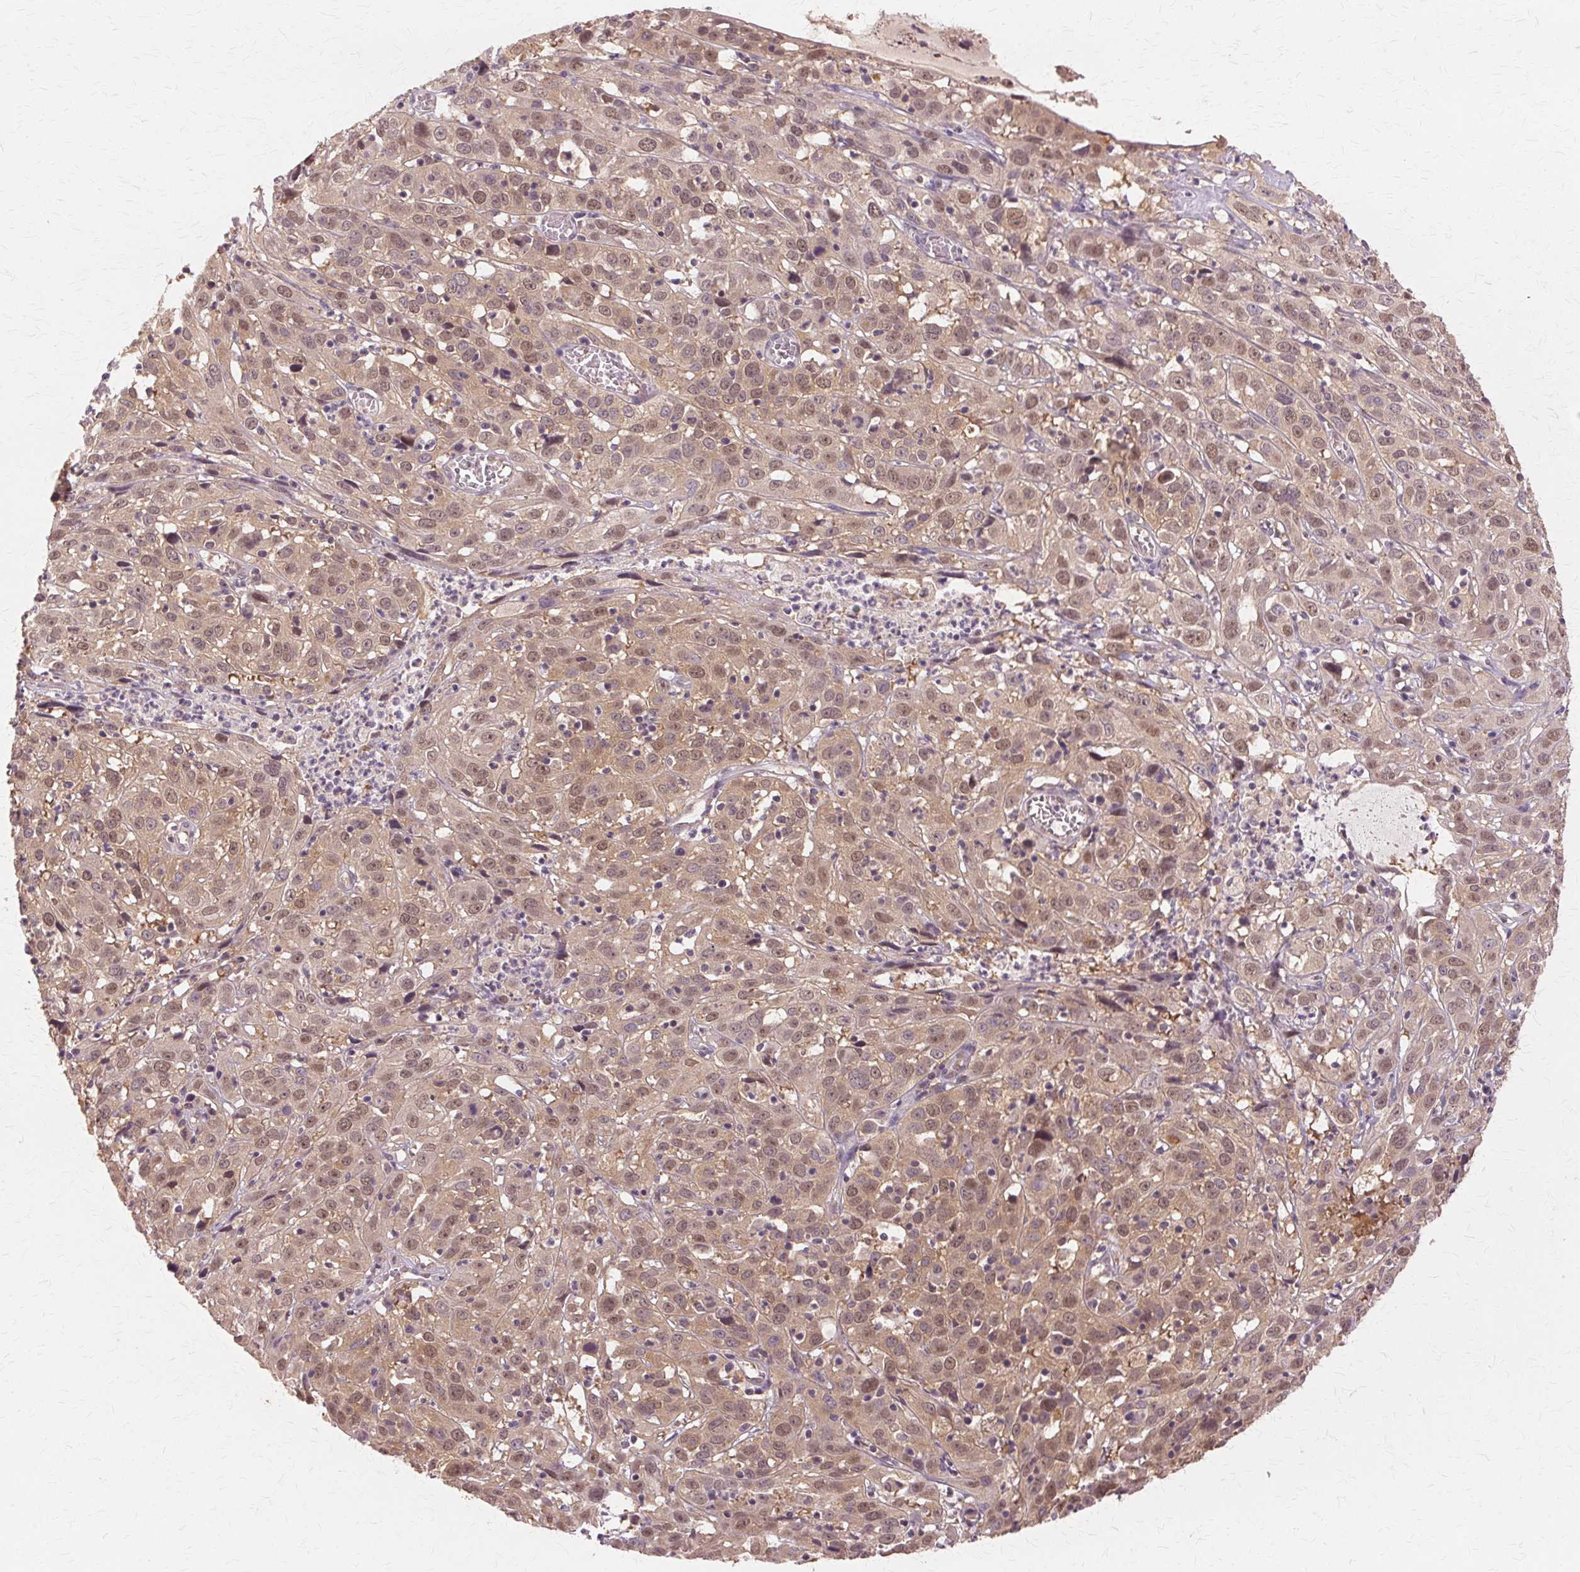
{"staining": {"intensity": "weak", "quantity": ">75%", "location": "cytoplasmic/membranous,nuclear"}, "tissue": "cervical cancer", "cell_type": "Tumor cells", "image_type": "cancer", "snomed": [{"axis": "morphology", "description": "Squamous cell carcinoma, NOS"}, {"axis": "topography", "description": "Cervix"}], "caption": "IHC micrograph of human cervical squamous cell carcinoma stained for a protein (brown), which reveals low levels of weak cytoplasmic/membranous and nuclear expression in approximately >75% of tumor cells.", "gene": "PRMT5", "patient": {"sex": "female", "age": 32}}